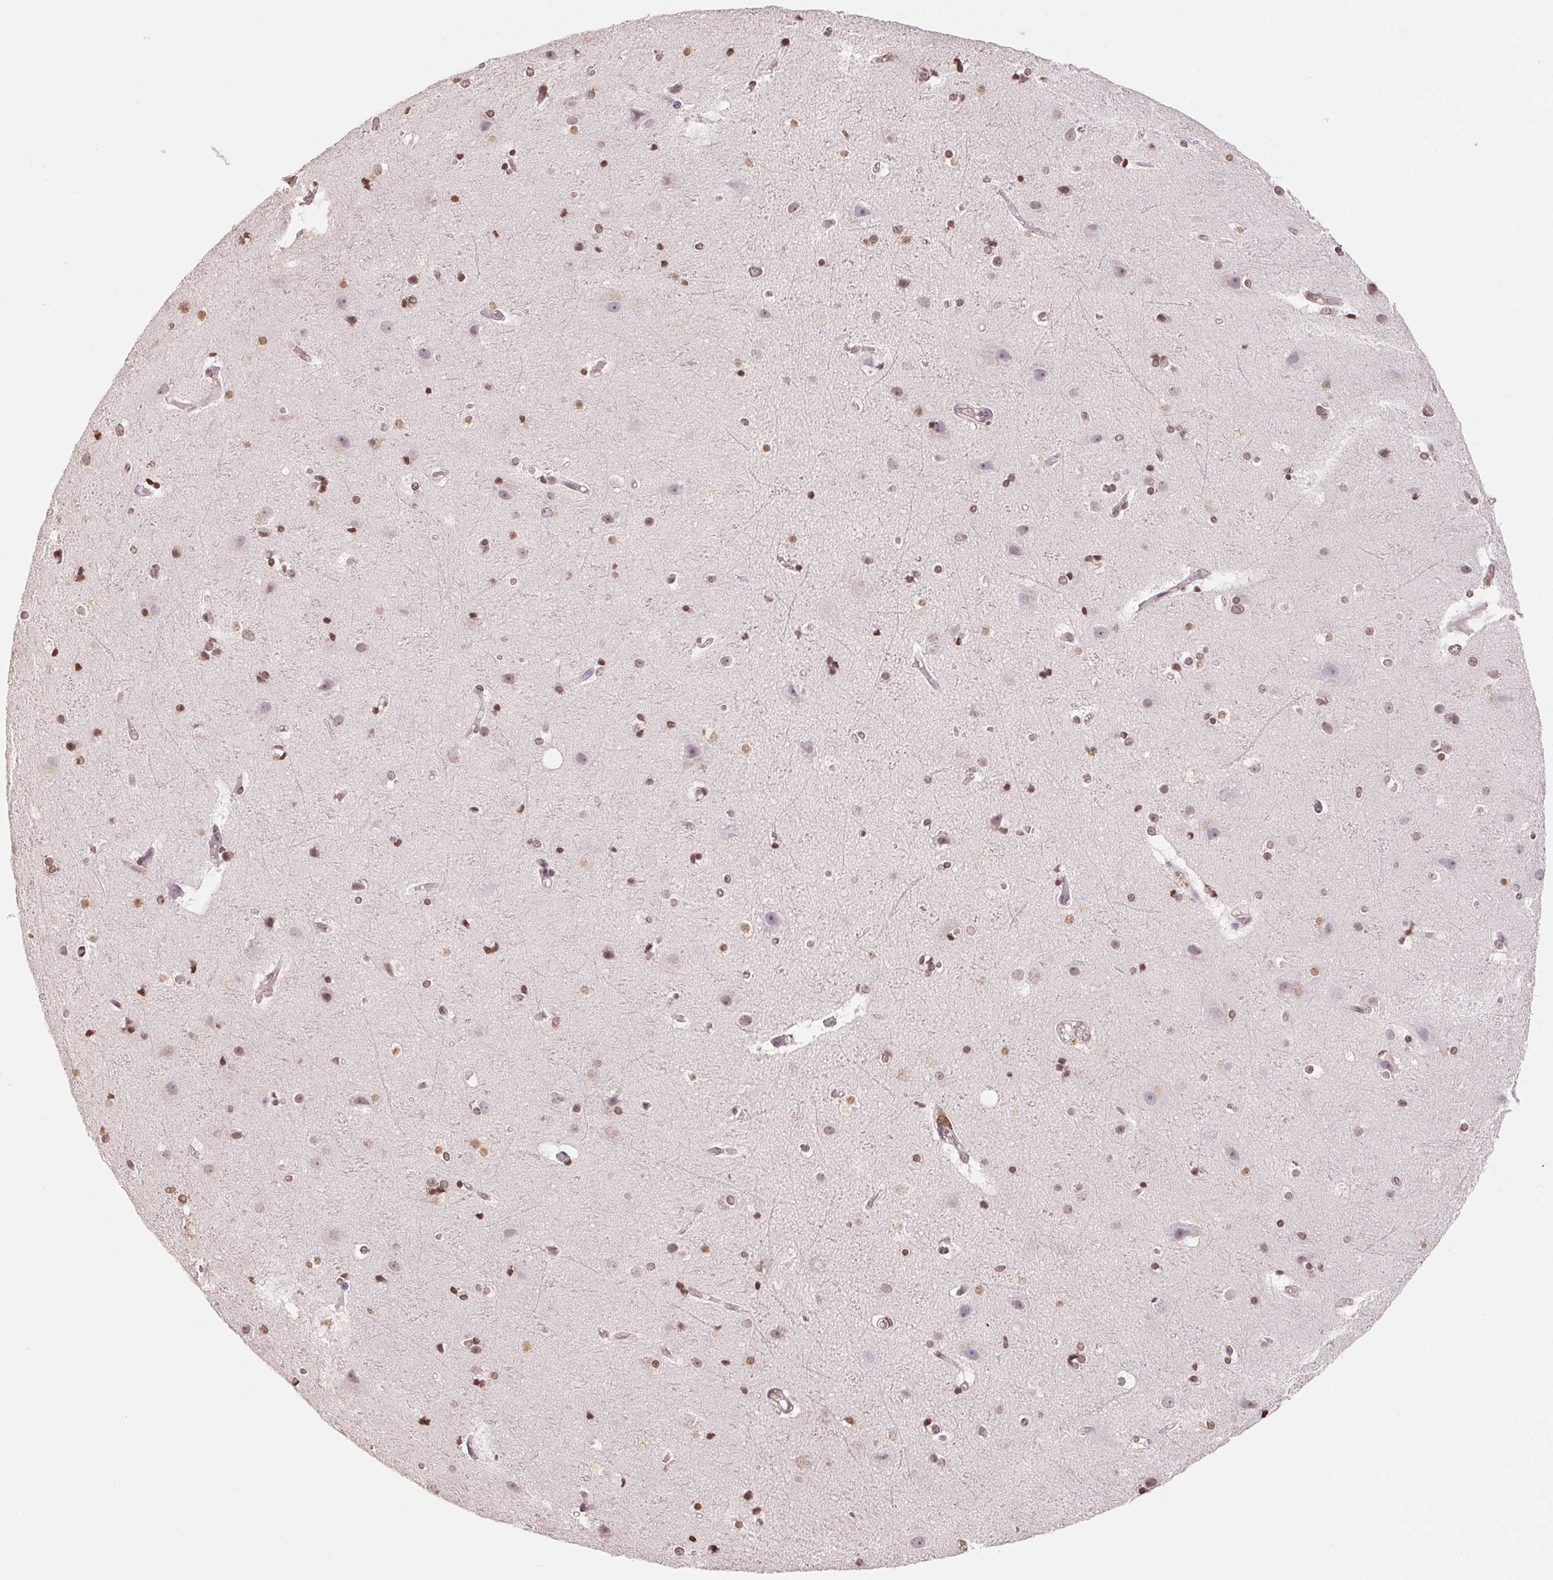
{"staining": {"intensity": "weak", "quantity": ">75%", "location": "nuclear"}, "tissue": "cerebral cortex", "cell_type": "Endothelial cells", "image_type": "normal", "snomed": [{"axis": "morphology", "description": "Normal tissue, NOS"}, {"axis": "topography", "description": "Cerebral cortex"}], "caption": "The photomicrograph displays staining of benign cerebral cortex, revealing weak nuclear protein staining (brown color) within endothelial cells.", "gene": "TBP", "patient": {"sex": "female", "age": 52}}